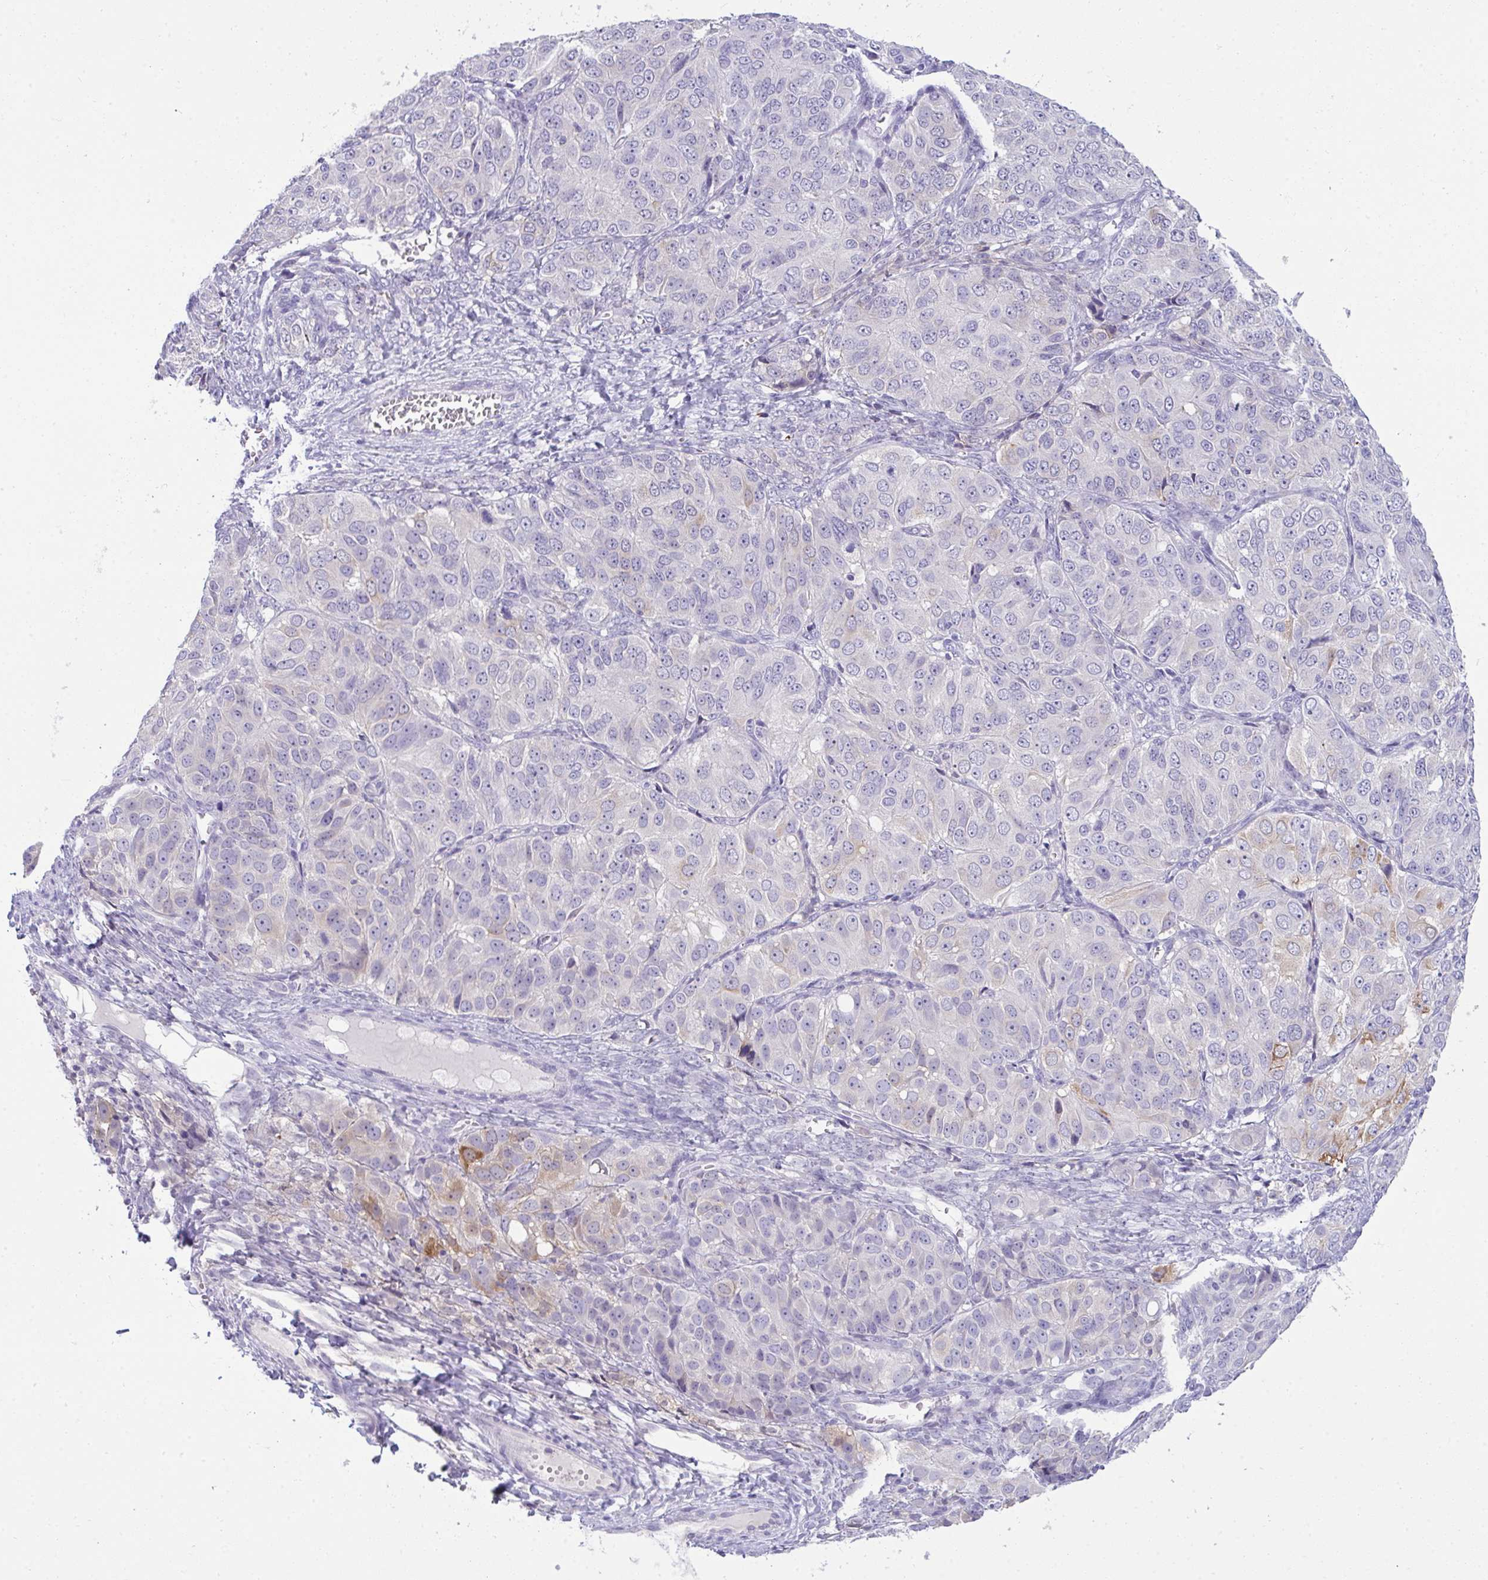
{"staining": {"intensity": "moderate", "quantity": "<25%", "location": "cytoplasmic/membranous"}, "tissue": "ovarian cancer", "cell_type": "Tumor cells", "image_type": "cancer", "snomed": [{"axis": "morphology", "description": "Carcinoma, endometroid"}, {"axis": "topography", "description": "Ovary"}], "caption": "IHC (DAB (3,3'-diaminobenzidine)) staining of endometroid carcinoma (ovarian) displays moderate cytoplasmic/membranous protein staining in about <25% of tumor cells.", "gene": "RGPD5", "patient": {"sex": "female", "age": 51}}